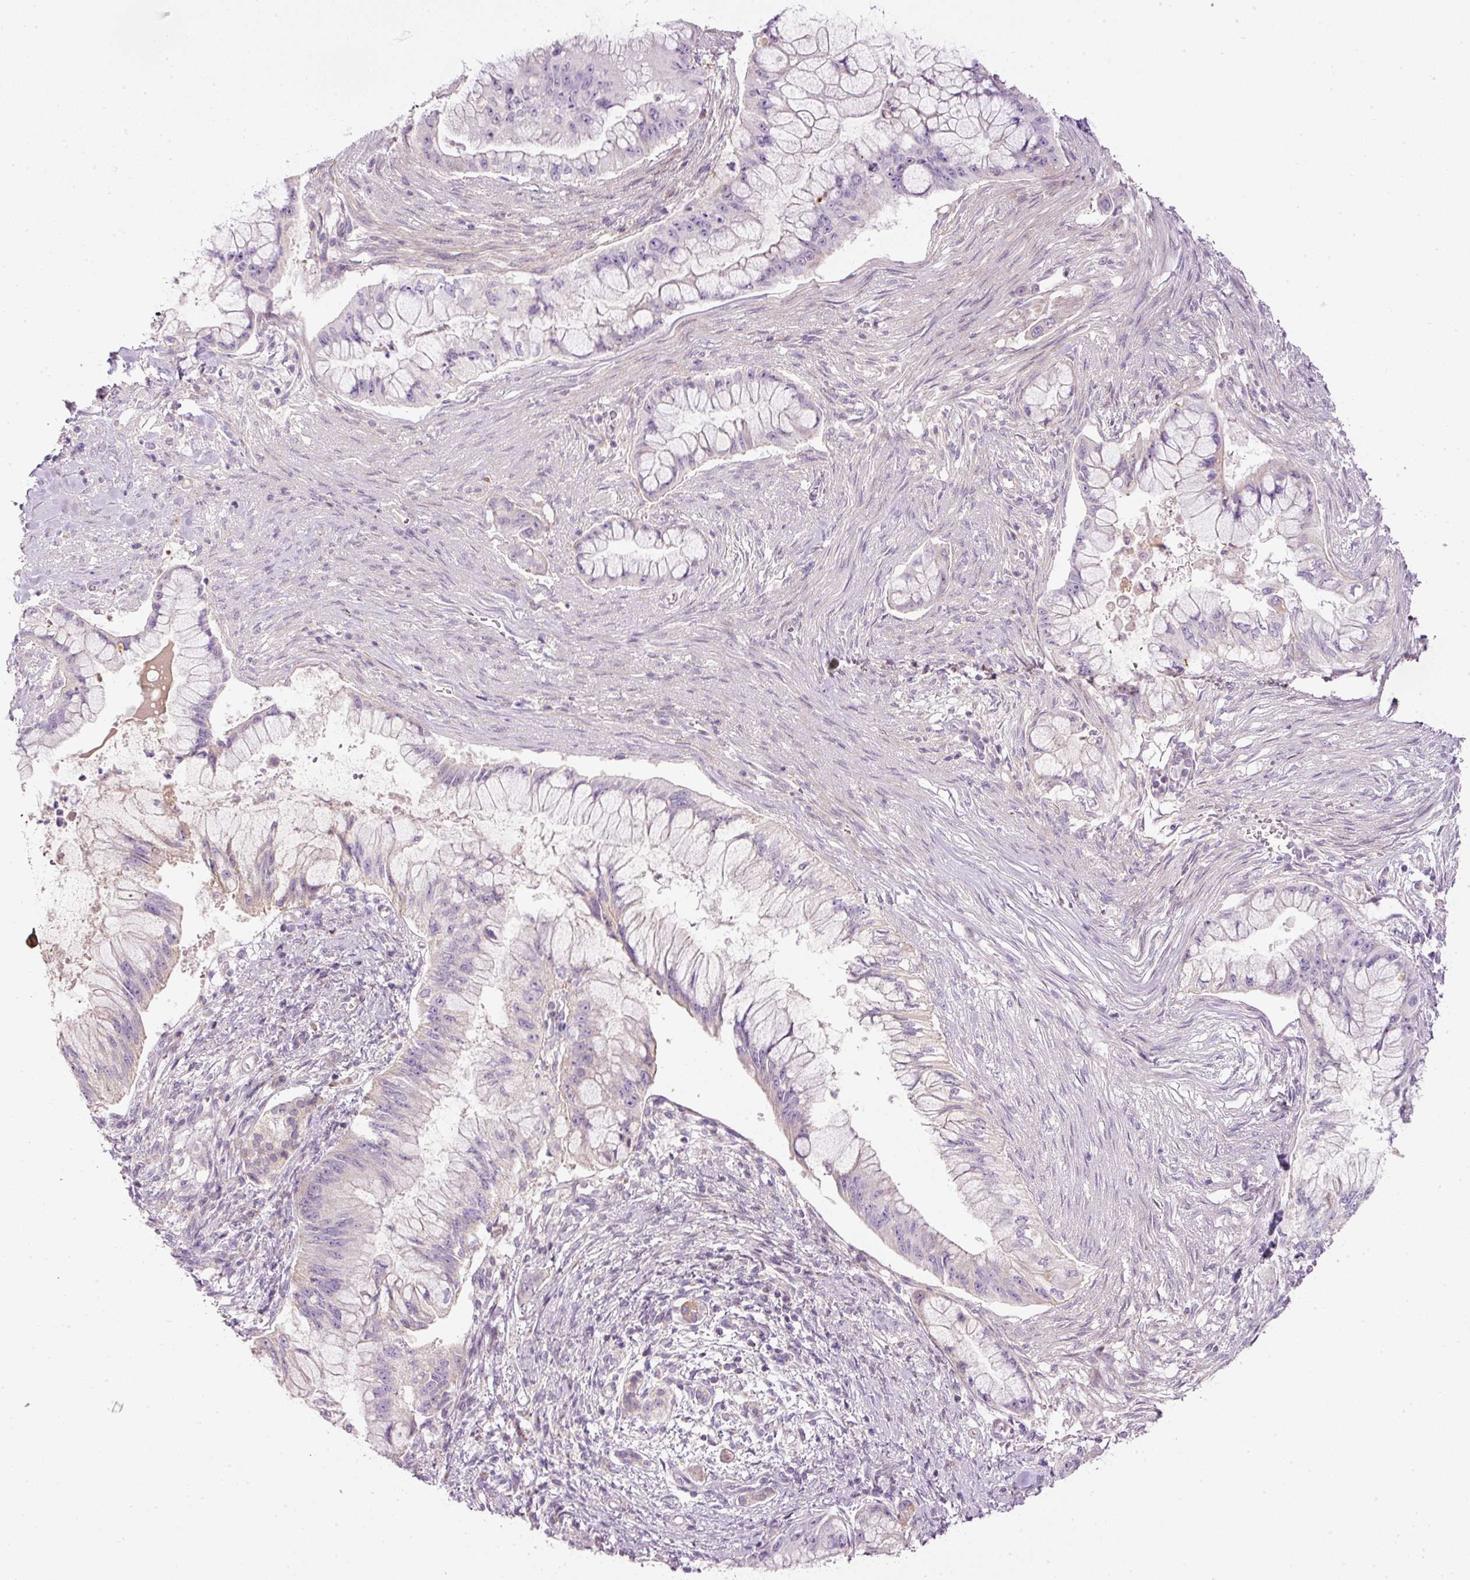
{"staining": {"intensity": "negative", "quantity": "none", "location": "none"}, "tissue": "pancreatic cancer", "cell_type": "Tumor cells", "image_type": "cancer", "snomed": [{"axis": "morphology", "description": "Adenocarcinoma, NOS"}, {"axis": "topography", "description": "Pancreas"}], "caption": "Immunohistochemical staining of human pancreatic cancer displays no significant positivity in tumor cells.", "gene": "KPNA5", "patient": {"sex": "male", "age": 48}}